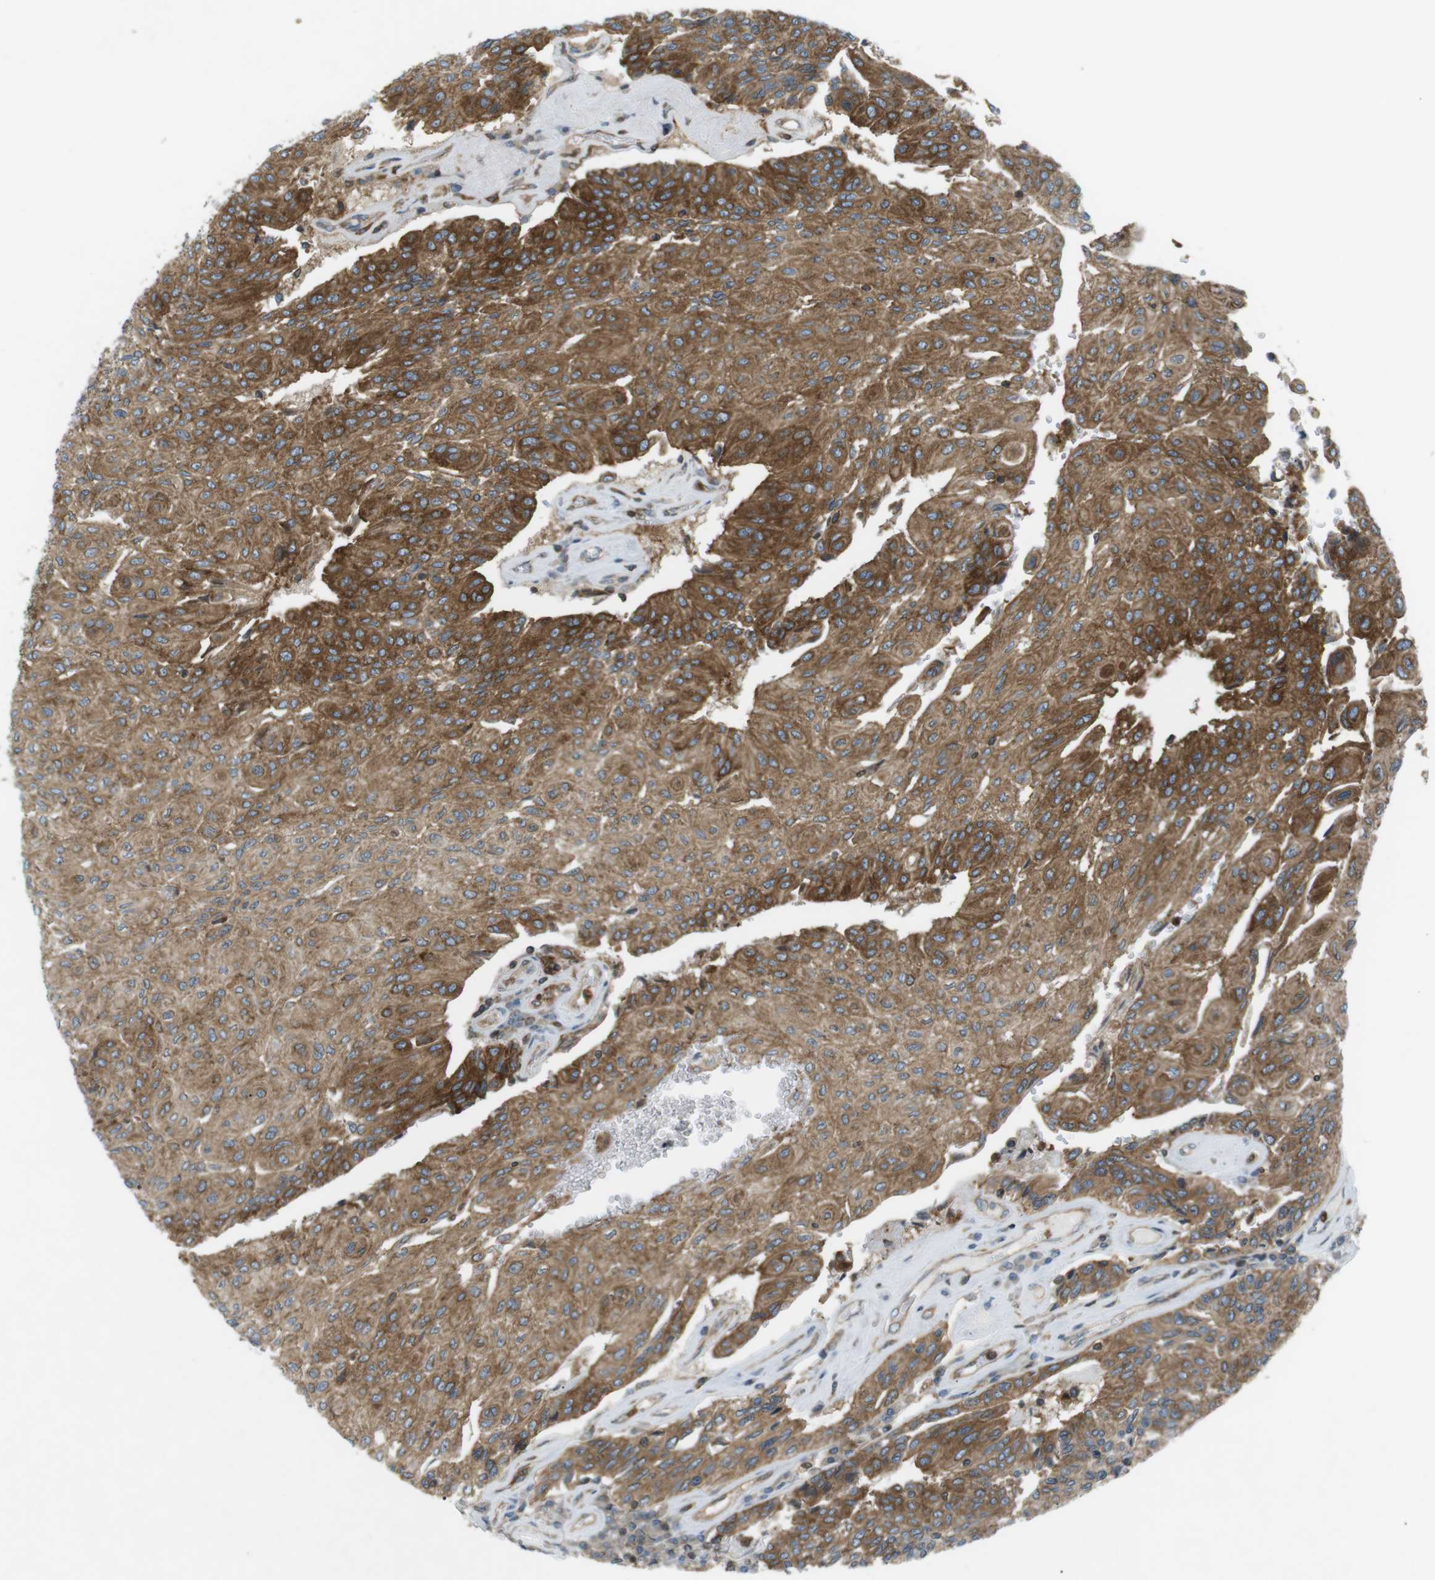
{"staining": {"intensity": "moderate", "quantity": ">75%", "location": "cytoplasmic/membranous"}, "tissue": "urothelial cancer", "cell_type": "Tumor cells", "image_type": "cancer", "snomed": [{"axis": "morphology", "description": "Urothelial carcinoma, High grade"}, {"axis": "topography", "description": "Urinary bladder"}], "caption": "An image showing moderate cytoplasmic/membranous expression in about >75% of tumor cells in urothelial cancer, as visualized by brown immunohistochemical staining.", "gene": "FLII", "patient": {"sex": "male", "age": 66}}